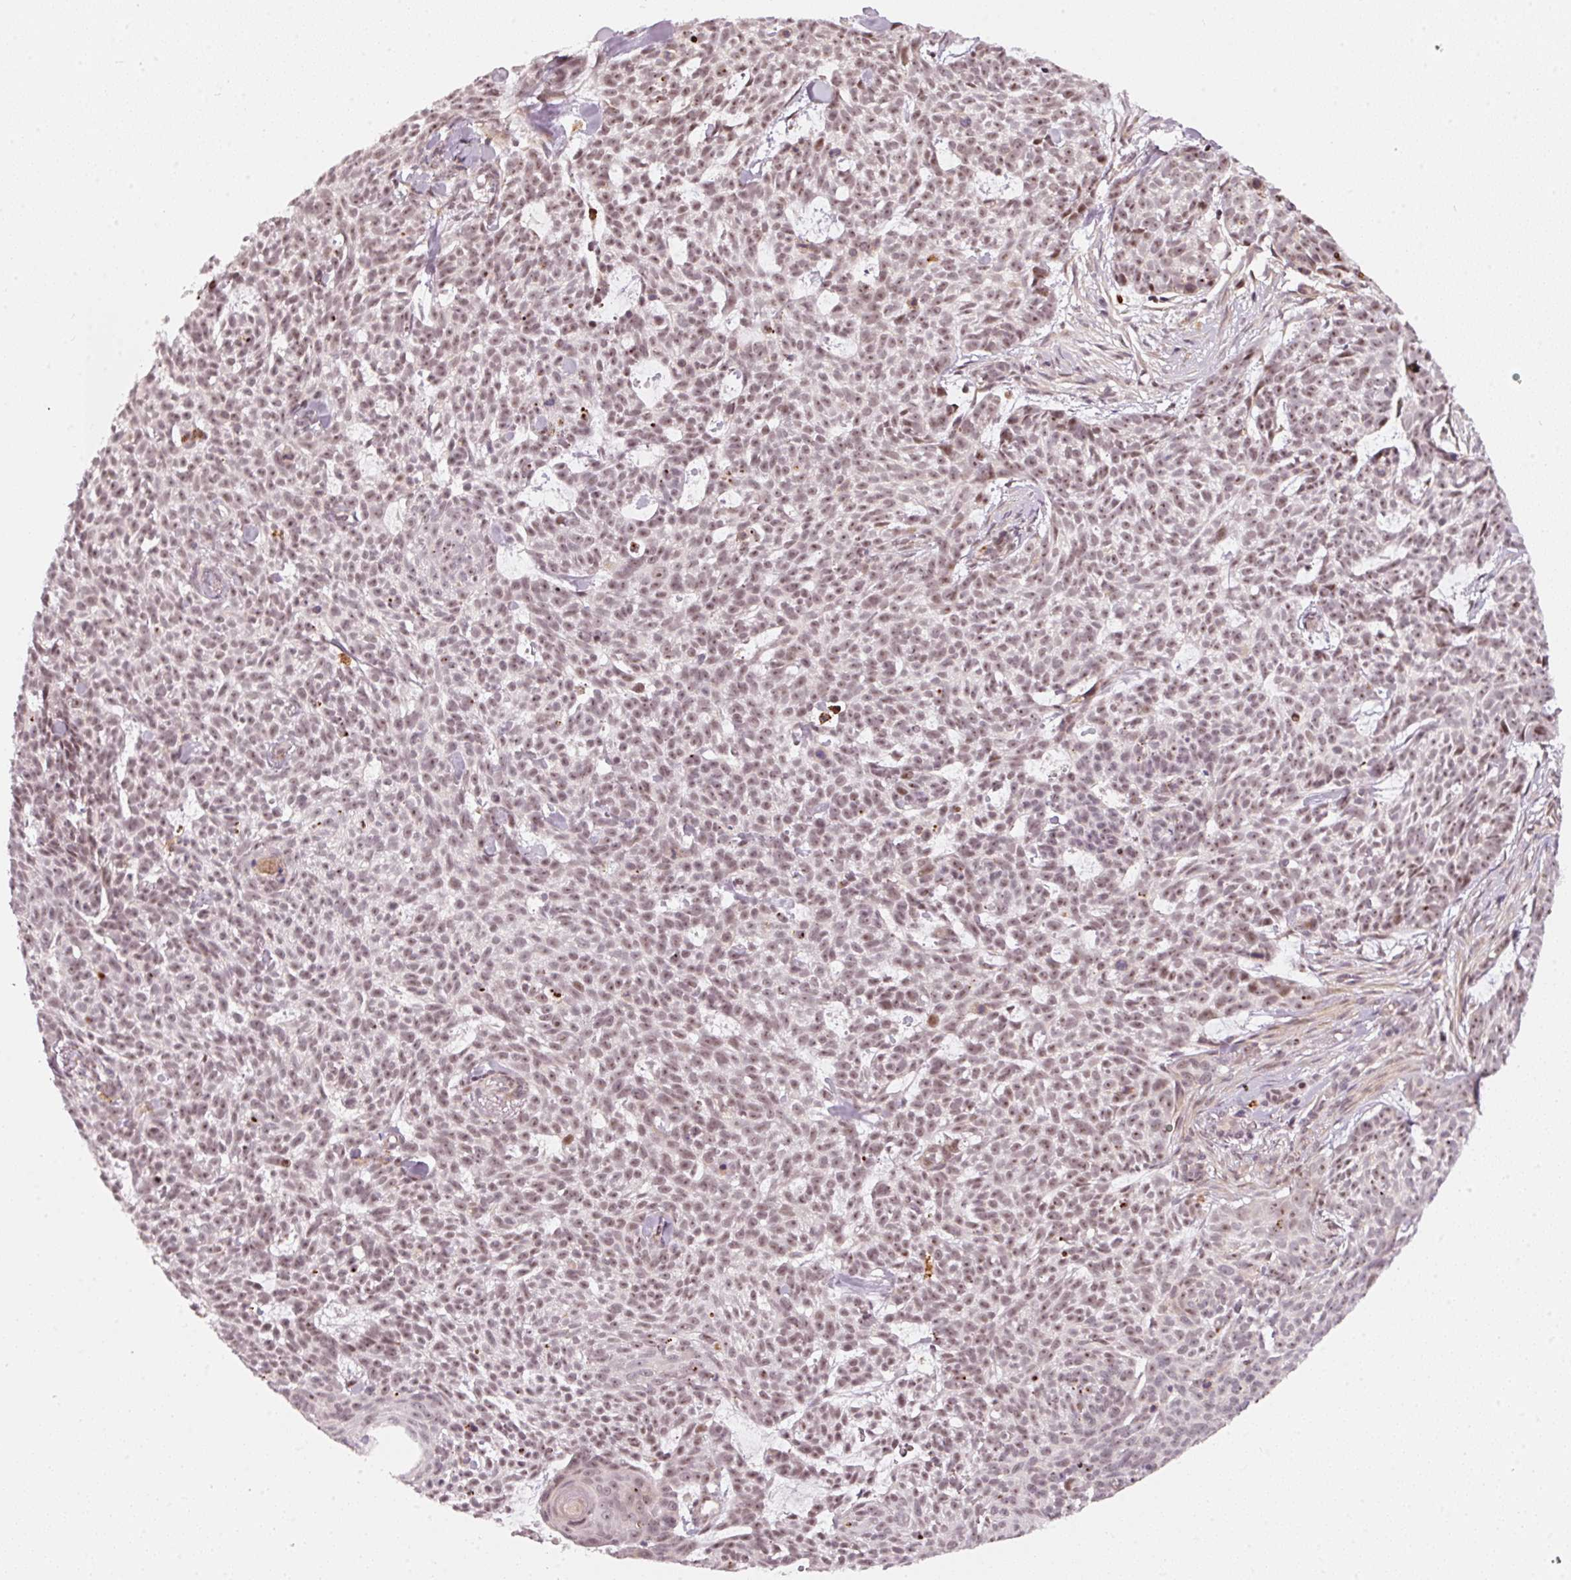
{"staining": {"intensity": "moderate", "quantity": ">75%", "location": "nuclear"}, "tissue": "skin cancer", "cell_type": "Tumor cells", "image_type": "cancer", "snomed": [{"axis": "morphology", "description": "Basal cell carcinoma"}, {"axis": "topography", "description": "Skin"}], "caption": "Immunohistochemistry (DAB) staining of human basal cell carcinoma (skin) shows moderate nuclear protein positivity in about >75% of tumor cells.", "gene": "MXRA8", "patient": {"sex": "female", "age": 93}}